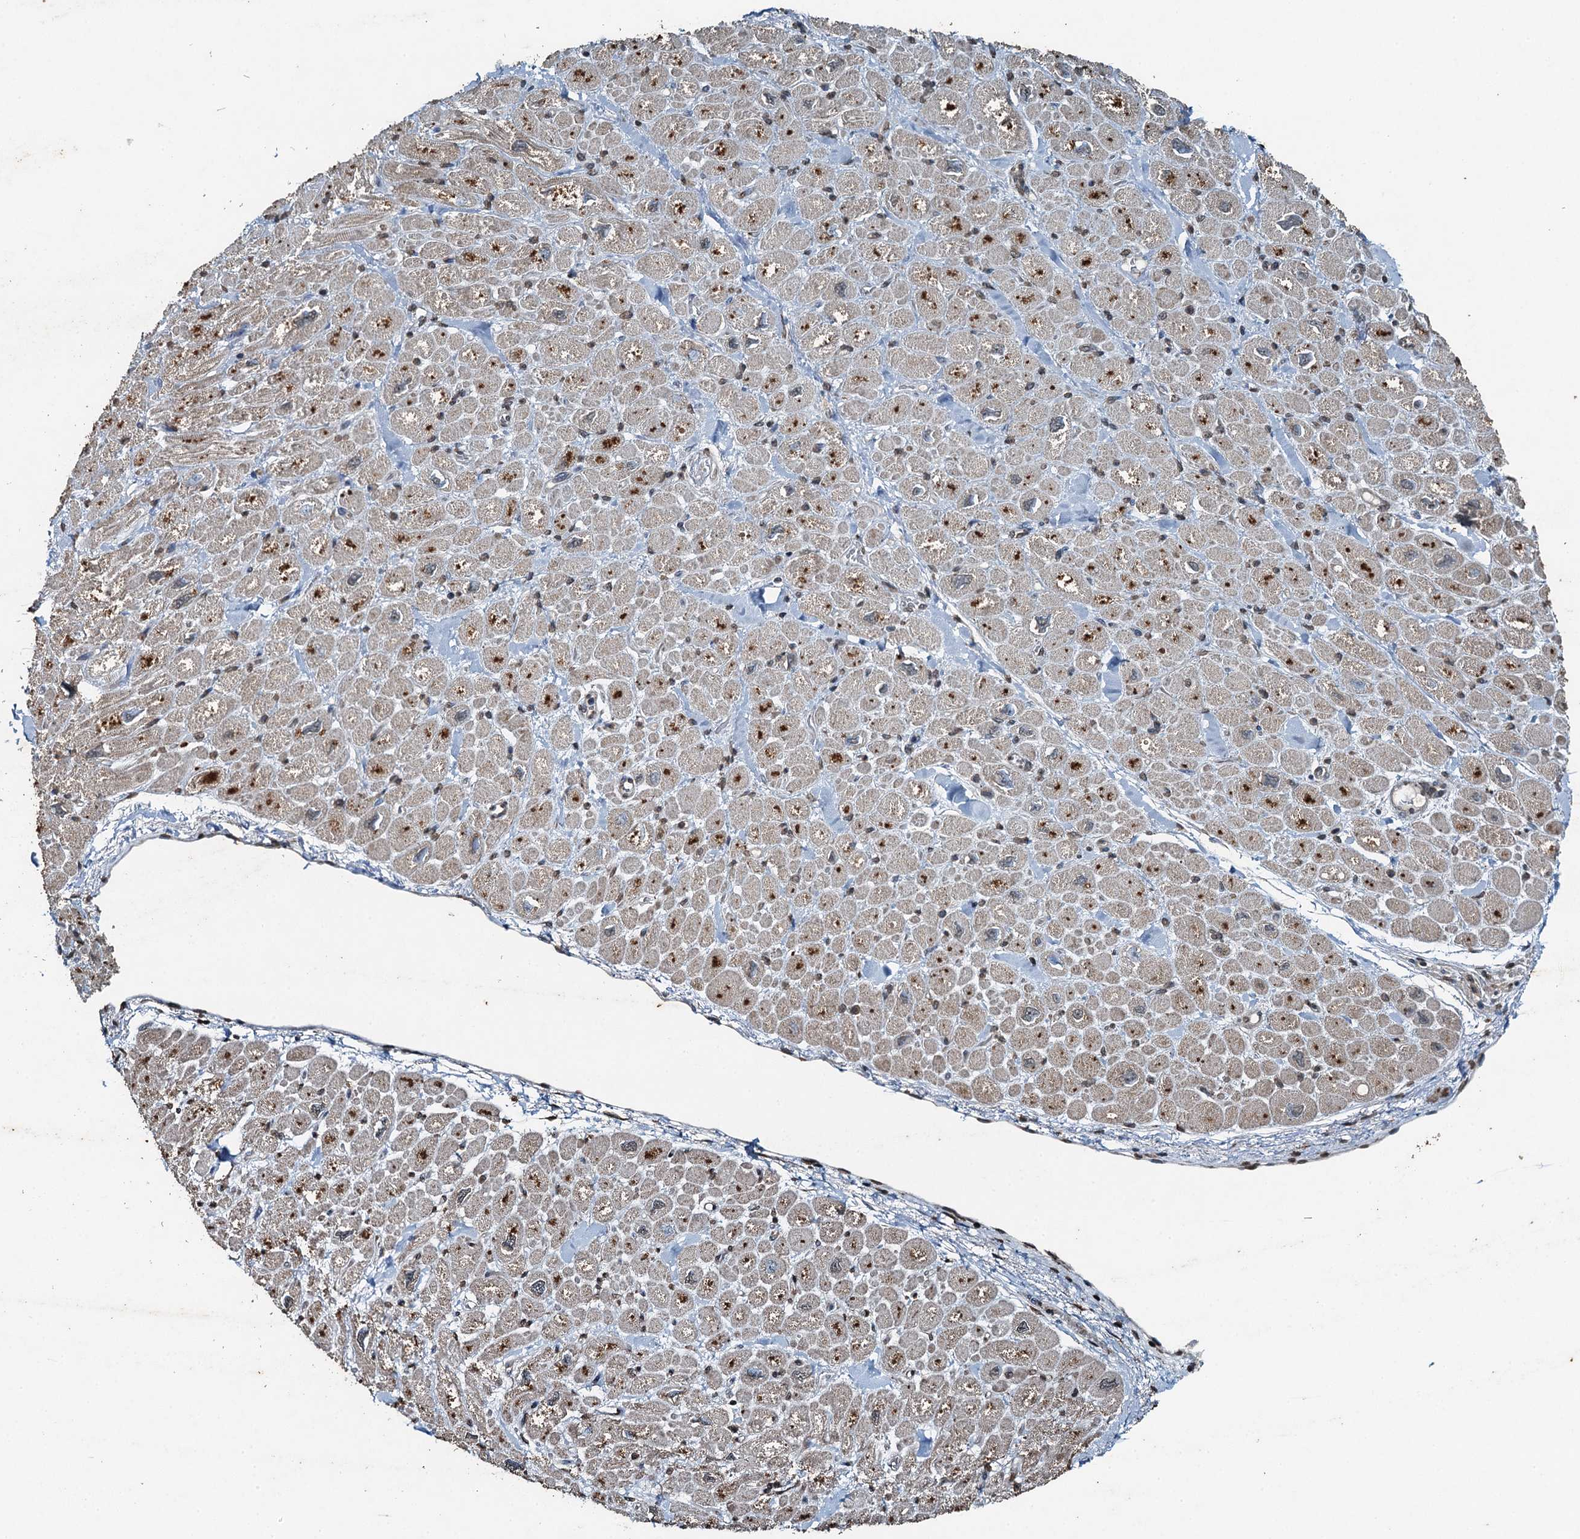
{"staining": {"intensity": "moderate", "quantity": "25%-75%", "location": "cytoplasmic/membranous"}, "tissue": "heart muscle", "cell_type": "Cardiomyocytes", "image_type": "normal", "snomed": [{"axis": "morphology", "description": "Normal tissue, NOS"}, {"axis": "topography", "description": "Heart"}], "caption": "Brown immunohistochemical staining in normal heart muscle displays moderate cytoplasmic/membranous expression in approximately 25%-75% of cardiomyocytes.", "gene": "TCTN1", "patient": {"sex": "male", "age": 65}}